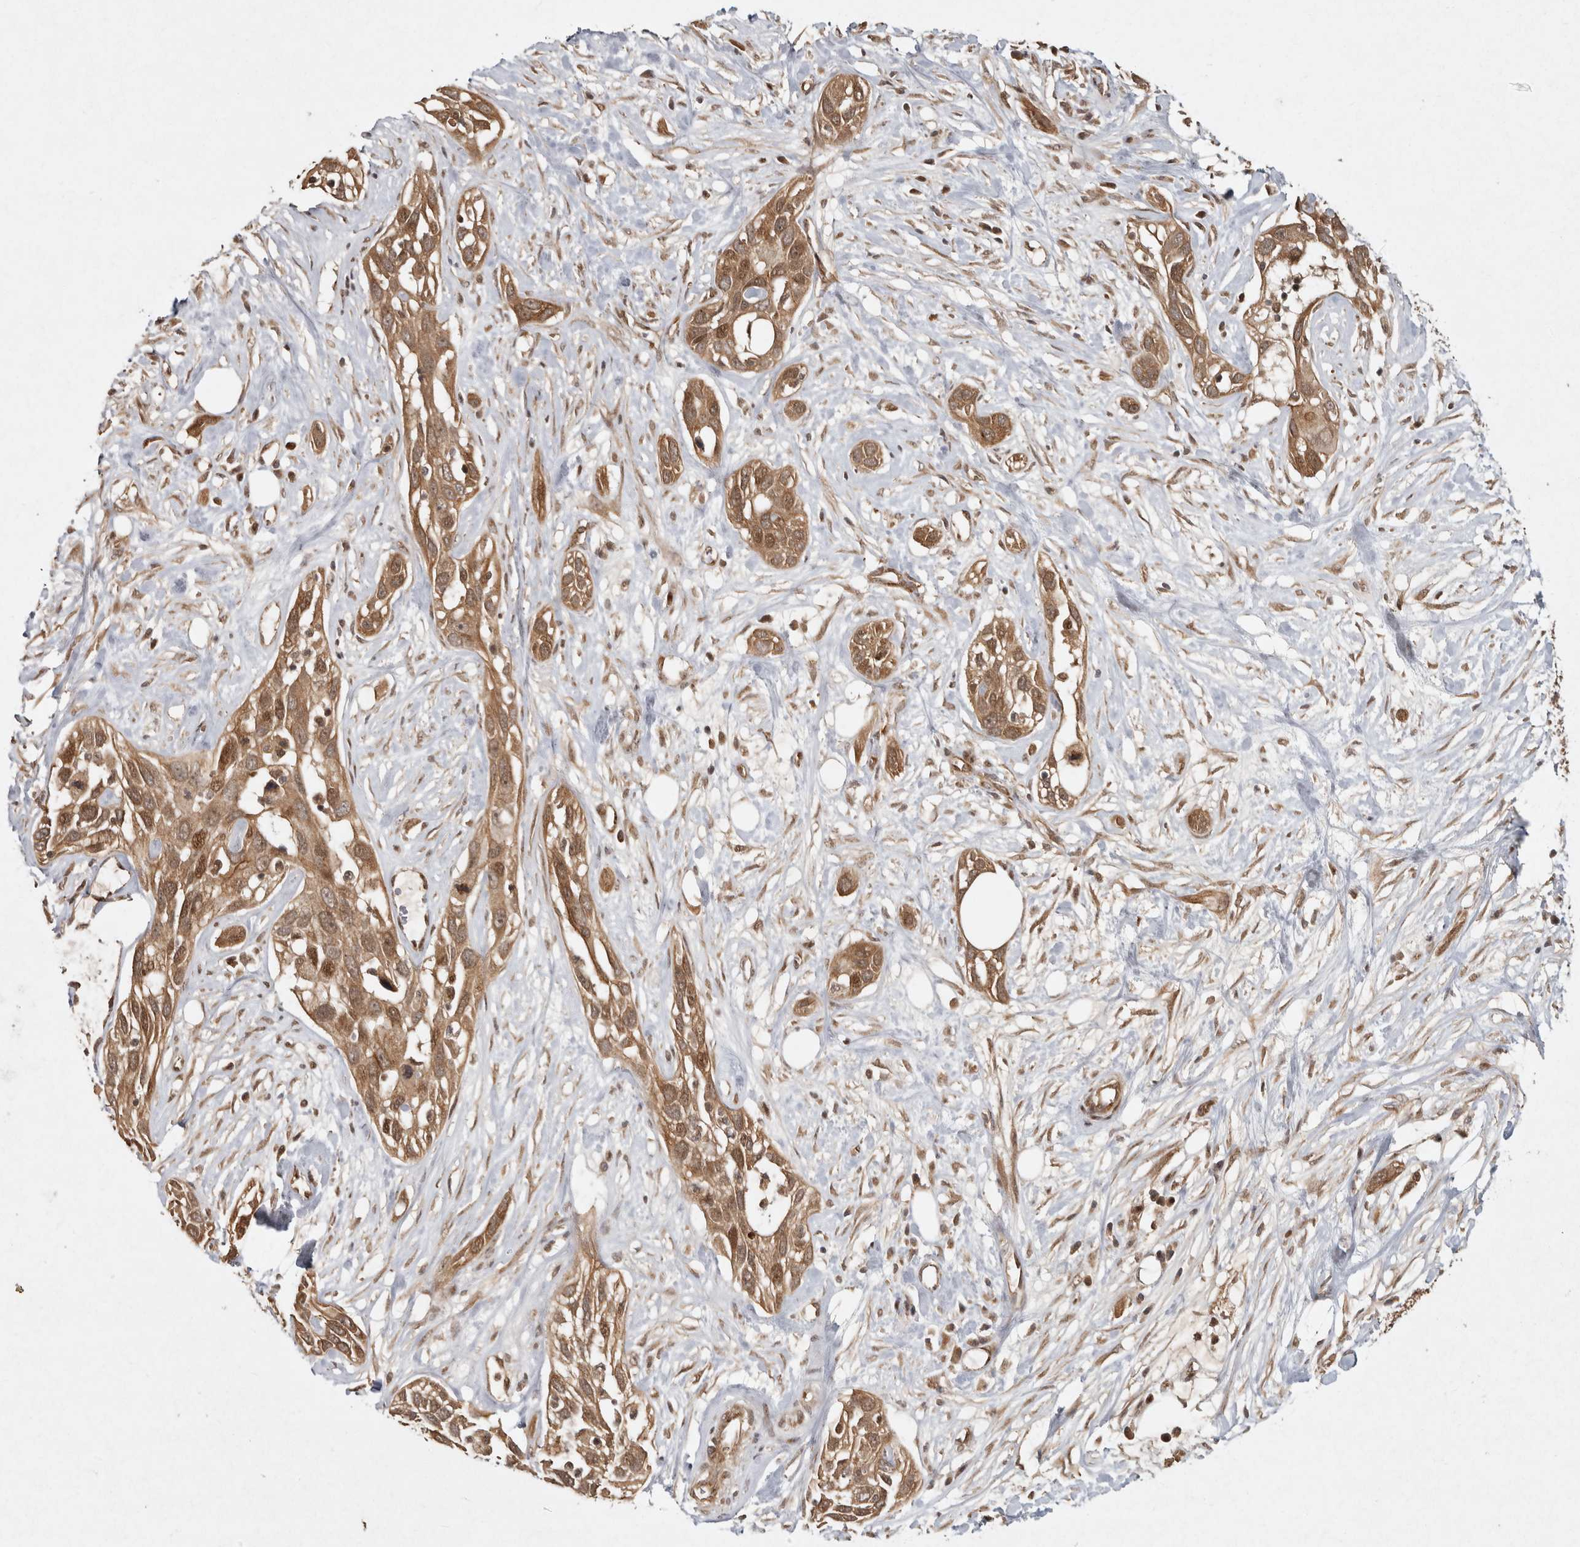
{"staining": {"intensity": "moderate", "quantity": ">75%", "location": "cytoplasmic/membranous,nuclear"}, "tissue": "pancreatic cancer", "cell_type": "Tumor cells", "image_type": "cancer", "snomed": [{"axis": "morphology", "description": "Adenocarcinoma, NOS"}, {"axis": "topography", "description": "Pancreas"}], "caption": "Protein expression analysis of human pancreatic cancer reveals moderate cytoplasmic/membranous and nuclear positivity in approximately >75% of tumor cells.", "gene": "CAMSAP2", "patient": {"sex": "female", "age": 60}}